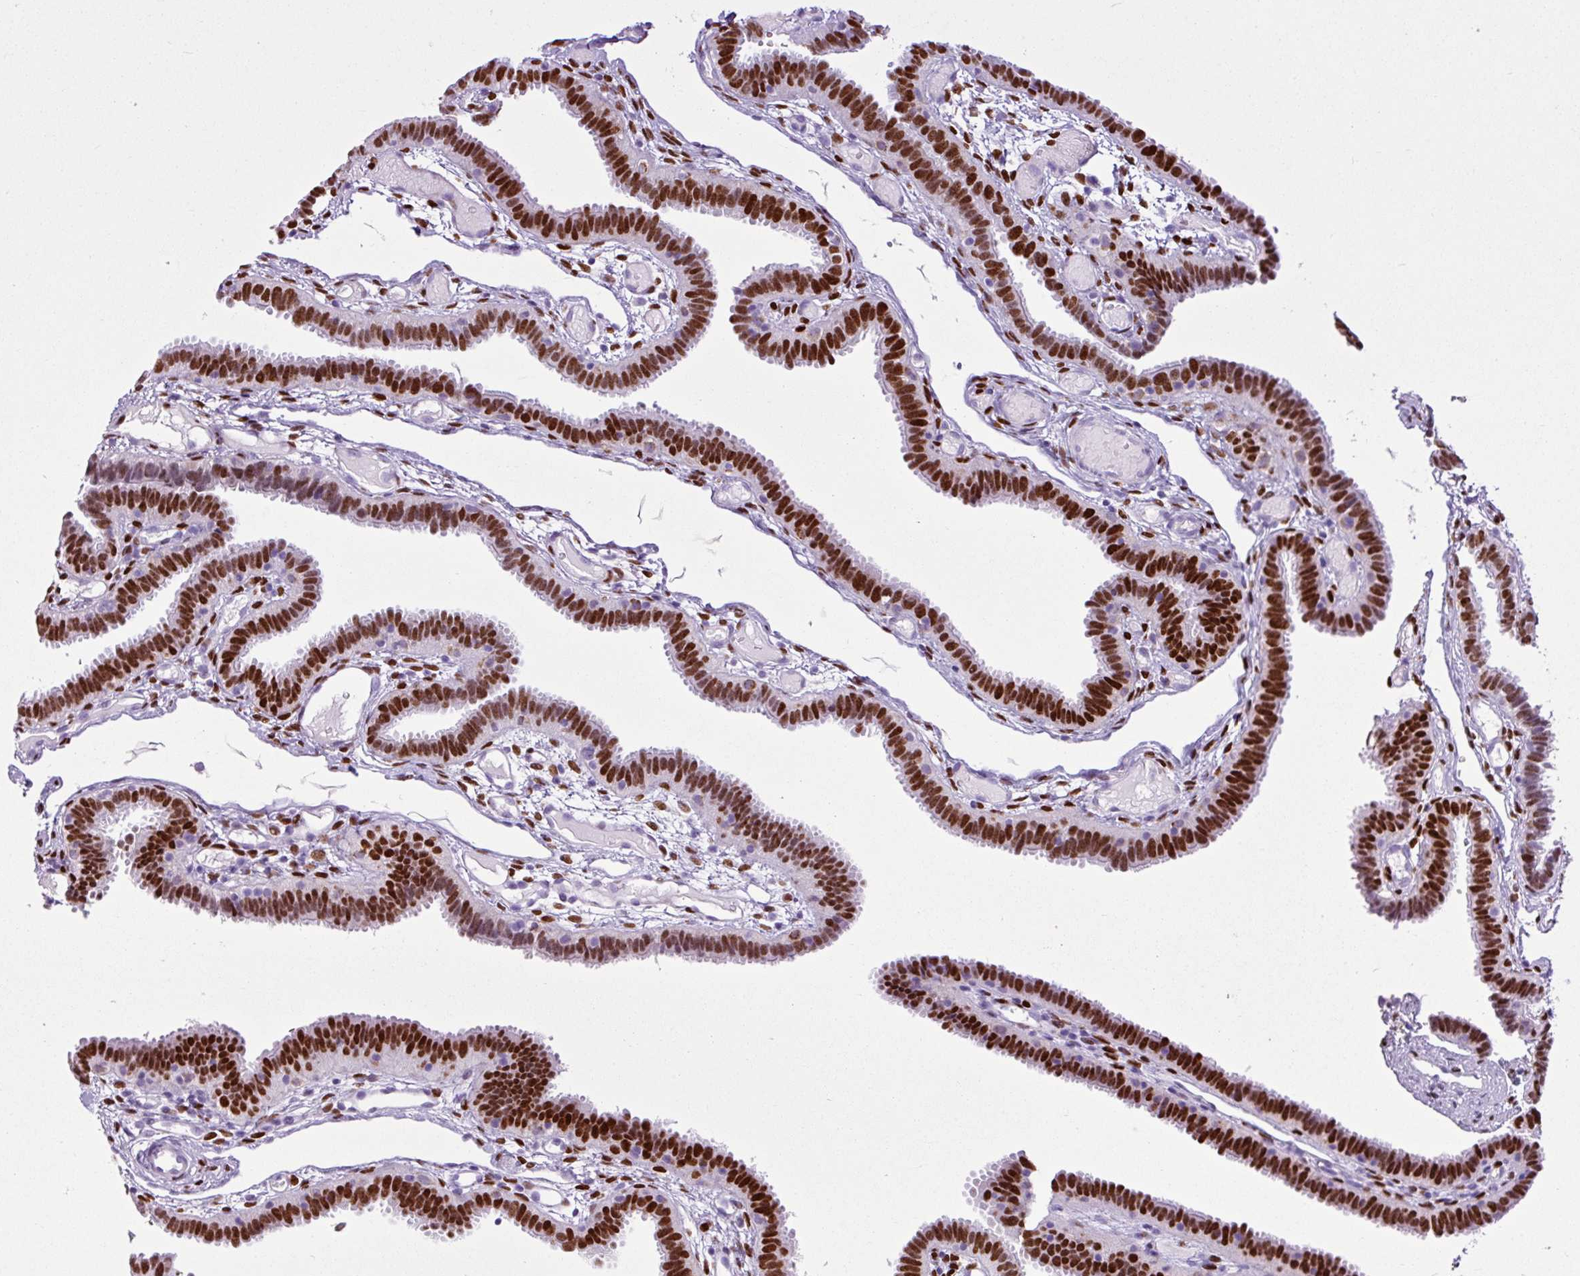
{"staining": {"intensity": "strong", "quantity": ">75%", "location": "nuclear"}, "tissue": "fallopian tube", "cell_type": "Glandular cells", "image_type": "normal", "snomed": [{"axis": "morphology", "description": "Normal tissue, NOS"}, {"axis": "topography", "description": "Fallopian tube"}], "caption": "Protein expression analysis of normal human fallopian tube reveals strong nuclear expression in approximately >75% of glandular cells. The staining was performed using DAB to visualize the protein expression in brown, while the nuclei were stained in blue with hematoxylin (Magnification: 20x).", "gene": "PGR", "patient": {"sex": "female", "age": 37}}